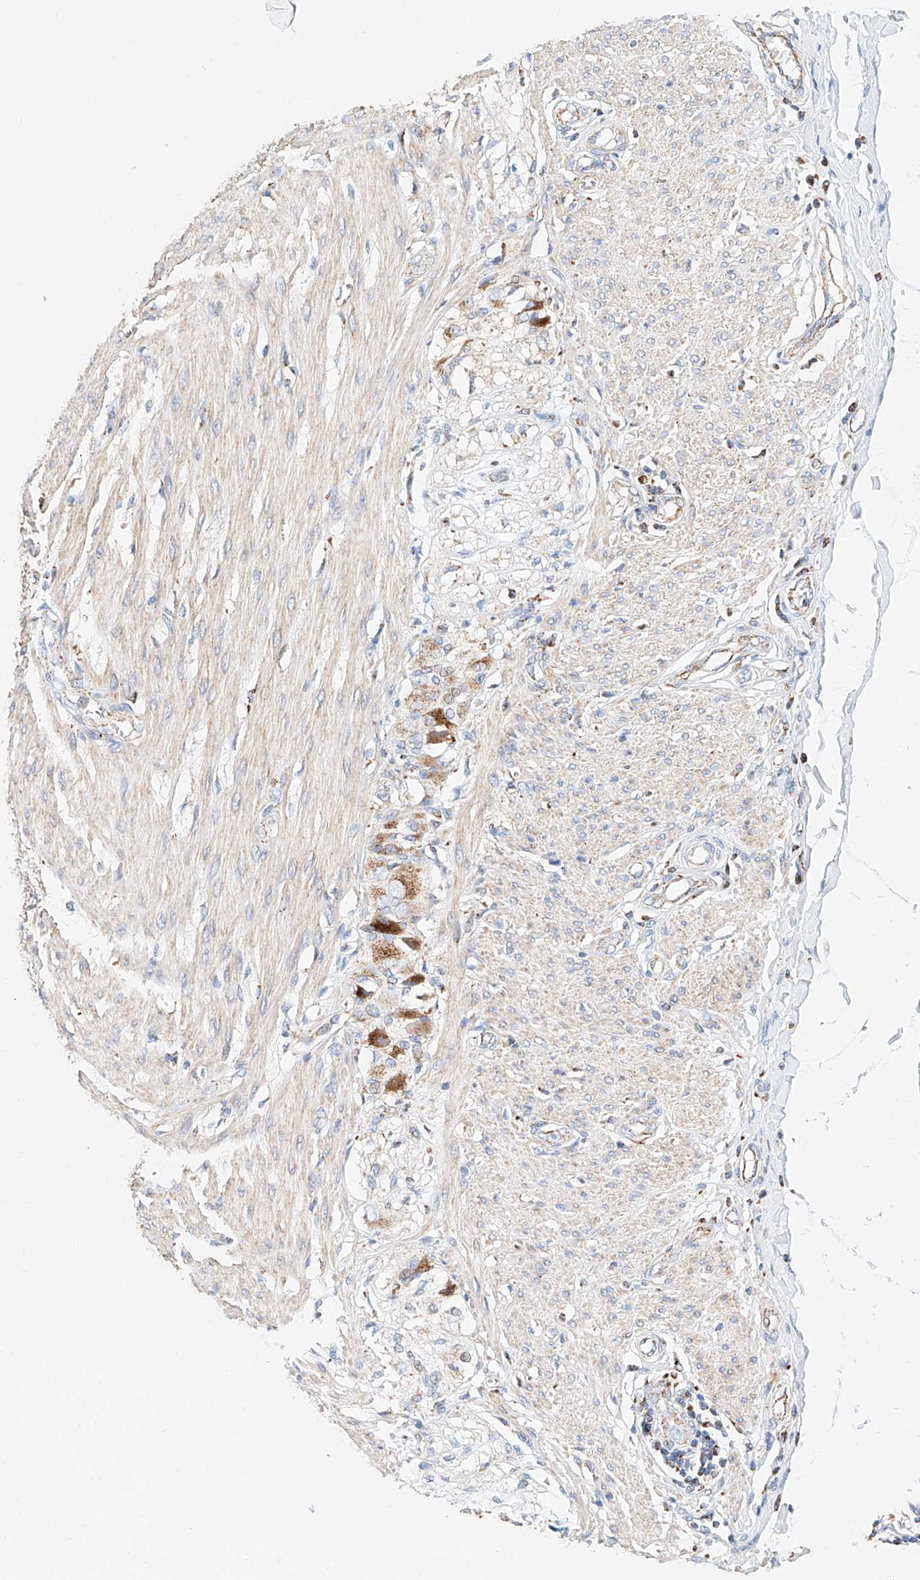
{"staining": {"intensity": "weak", "quantity": "25%-75%", "location": "cytoplasmic/membranous"}, "tissue": "smooth muscle", "cell_type": "Smooth muscle cells", "image_type": "normal", "snomed": [{"axis": "morphology", "description": "Normal tissue, NOS"}, {"axis": "morphology", "description": "Adenocarcinoma, NOS"}, {"axis": "topography", "description": "Colon"}, {"axis": "topography", "description": "Peripheral nerve tissue"}], "caption": "IHC staining of unremarkable smooth muscle, which demonstrates low levels of weak cytoplasmic/membranous positivity in approximately 25%-75% of smooth muscle cells indicating weak cytoplasmic/membranous protein positivity. The staining was performed using DAB (3,3'-diaminobenzidine) (brown) for protein detection and nuclei were counterstained in hematoxylin (blue).", "gene": "C6orf62", "patient": {"sex": "male", "age": 14}}